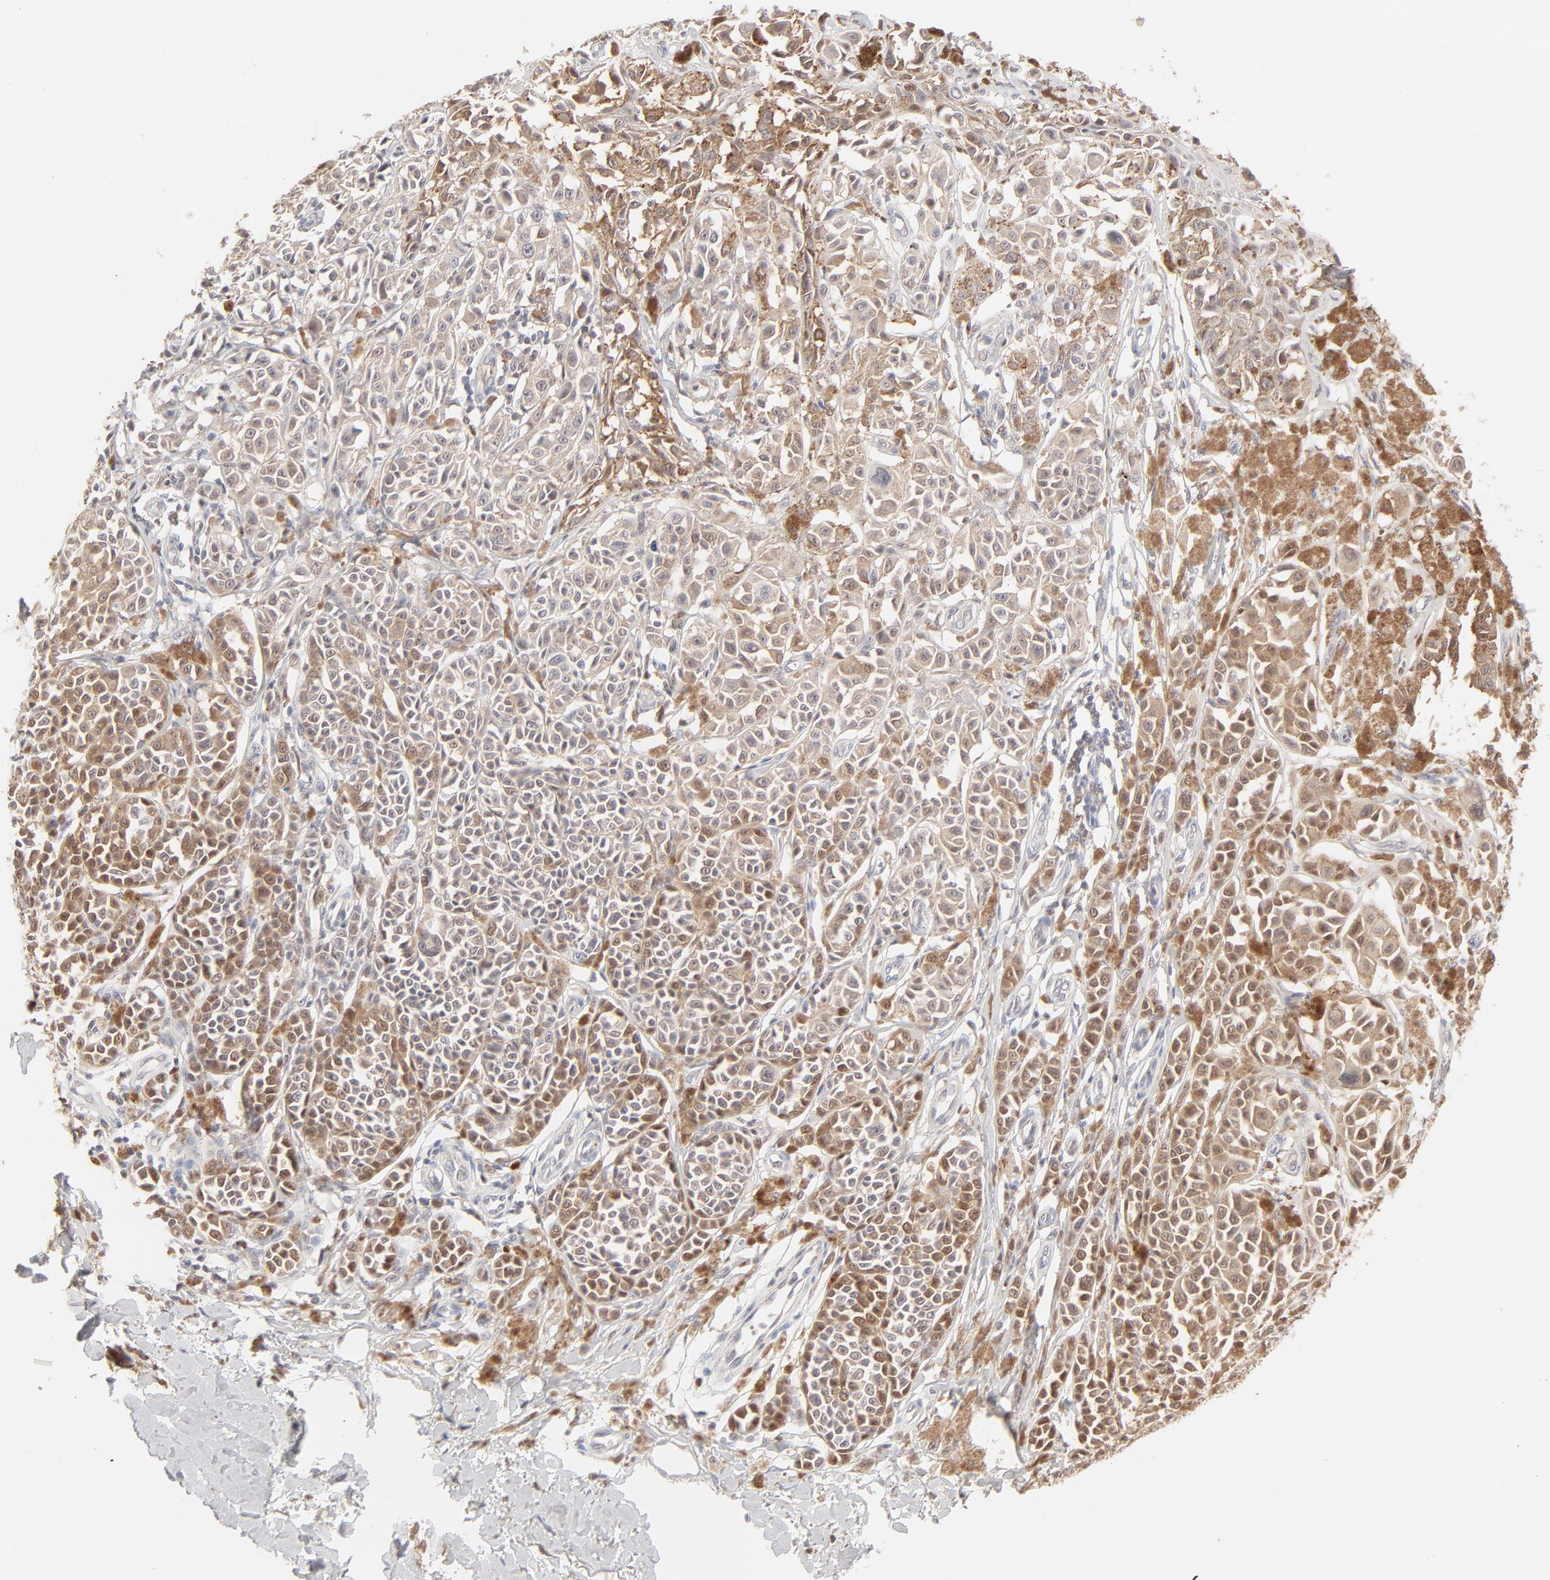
{"staining": {"intensity": "negative", "quantity": "none", "location": "none"}, "tissue": "melanoma", "cell_type": "Tumor cells", "image_type": "cancer", "snomed": [{"axis": "morphology", "description": "Malignant melanoma, NOS"}, {"axis": "topography", "description": "Skin"}], "caption": "Melanoma was stained to show a protein in brown. There is no significant staining in tumor cells.", "gene": "CDK6", "patient": {"sex": "female", "age": 38}}